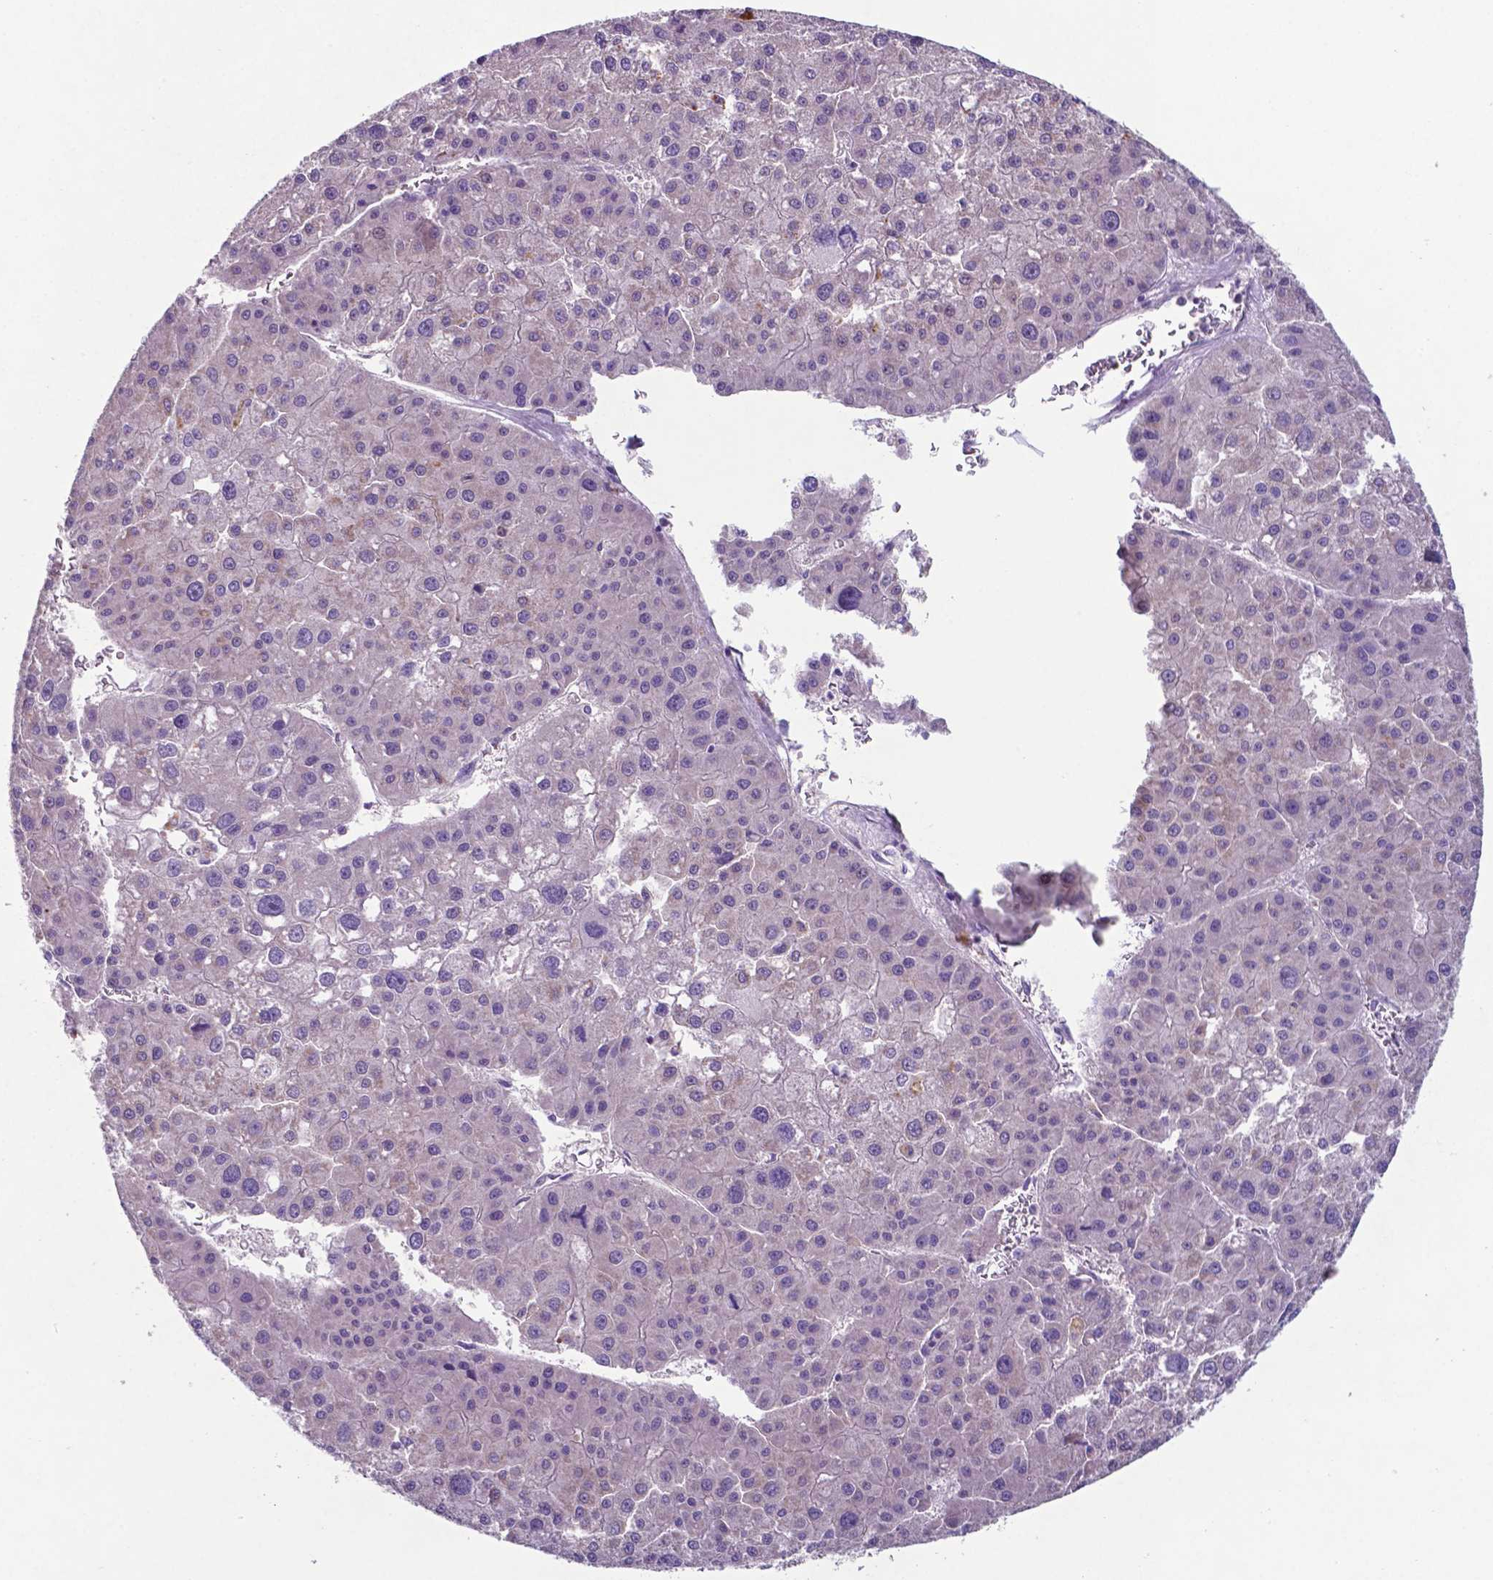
{"staining": {"intensity": "negative", "quantity": "none", "location": "none"}, "tissue": "liver cancer", "cell_type": "Tumor cells", "image_type": "cancer", "snomed": [{"axis": "morphology", "description": "Carcinoma, Hepatocellular, NOS"}, {"axis": "topography", "description": "Liver"}], "caption": "The immunohistochemistry (IHC) micrograph has no significant expression in tumor cells of hepatocellular carcinoma (liver) tissue.", "gene": "TYRO3", "patient": {"sex": "male", "age": 73}}